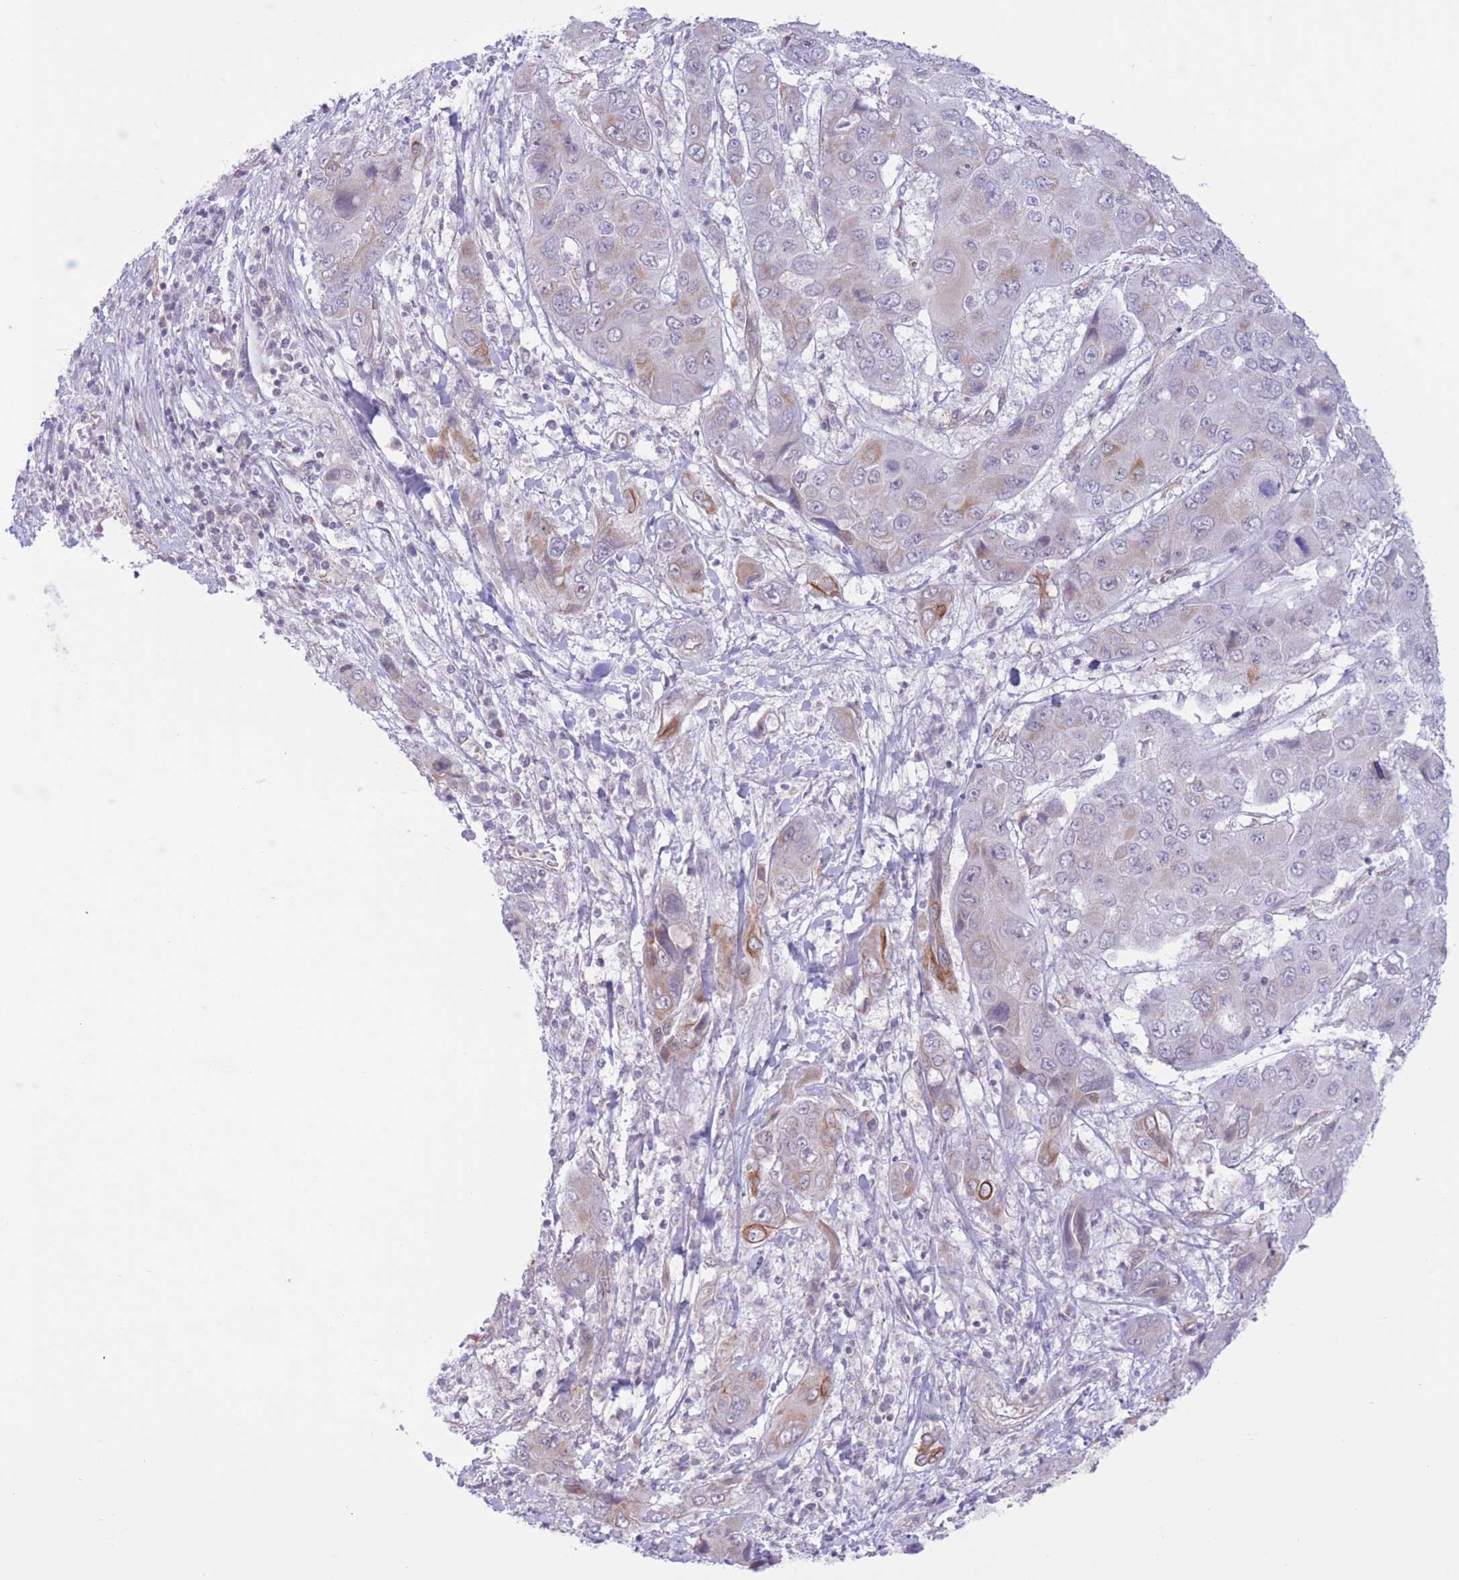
{"staining": {"intensity": "moderate", "quantity": "<25%", "location": "cytoplasmic/membranous"}, "tissue": "liver cancer", "cell_type": "Tumor cells", "image_type": "cancer", "snomed": [{"axis": "morphology", "description": "Cholangiocarcinoma"}, {"axis": "topography", "description": "Liver"}], "caption": "The image exhibits a brown stain indicating the presence of a protein in the cytoplasmic/membranous of tumor cells in cholangiocarcinoma (liver).", "gene": "MRPS31", "patient": {"sex": "male", "age": 67}}